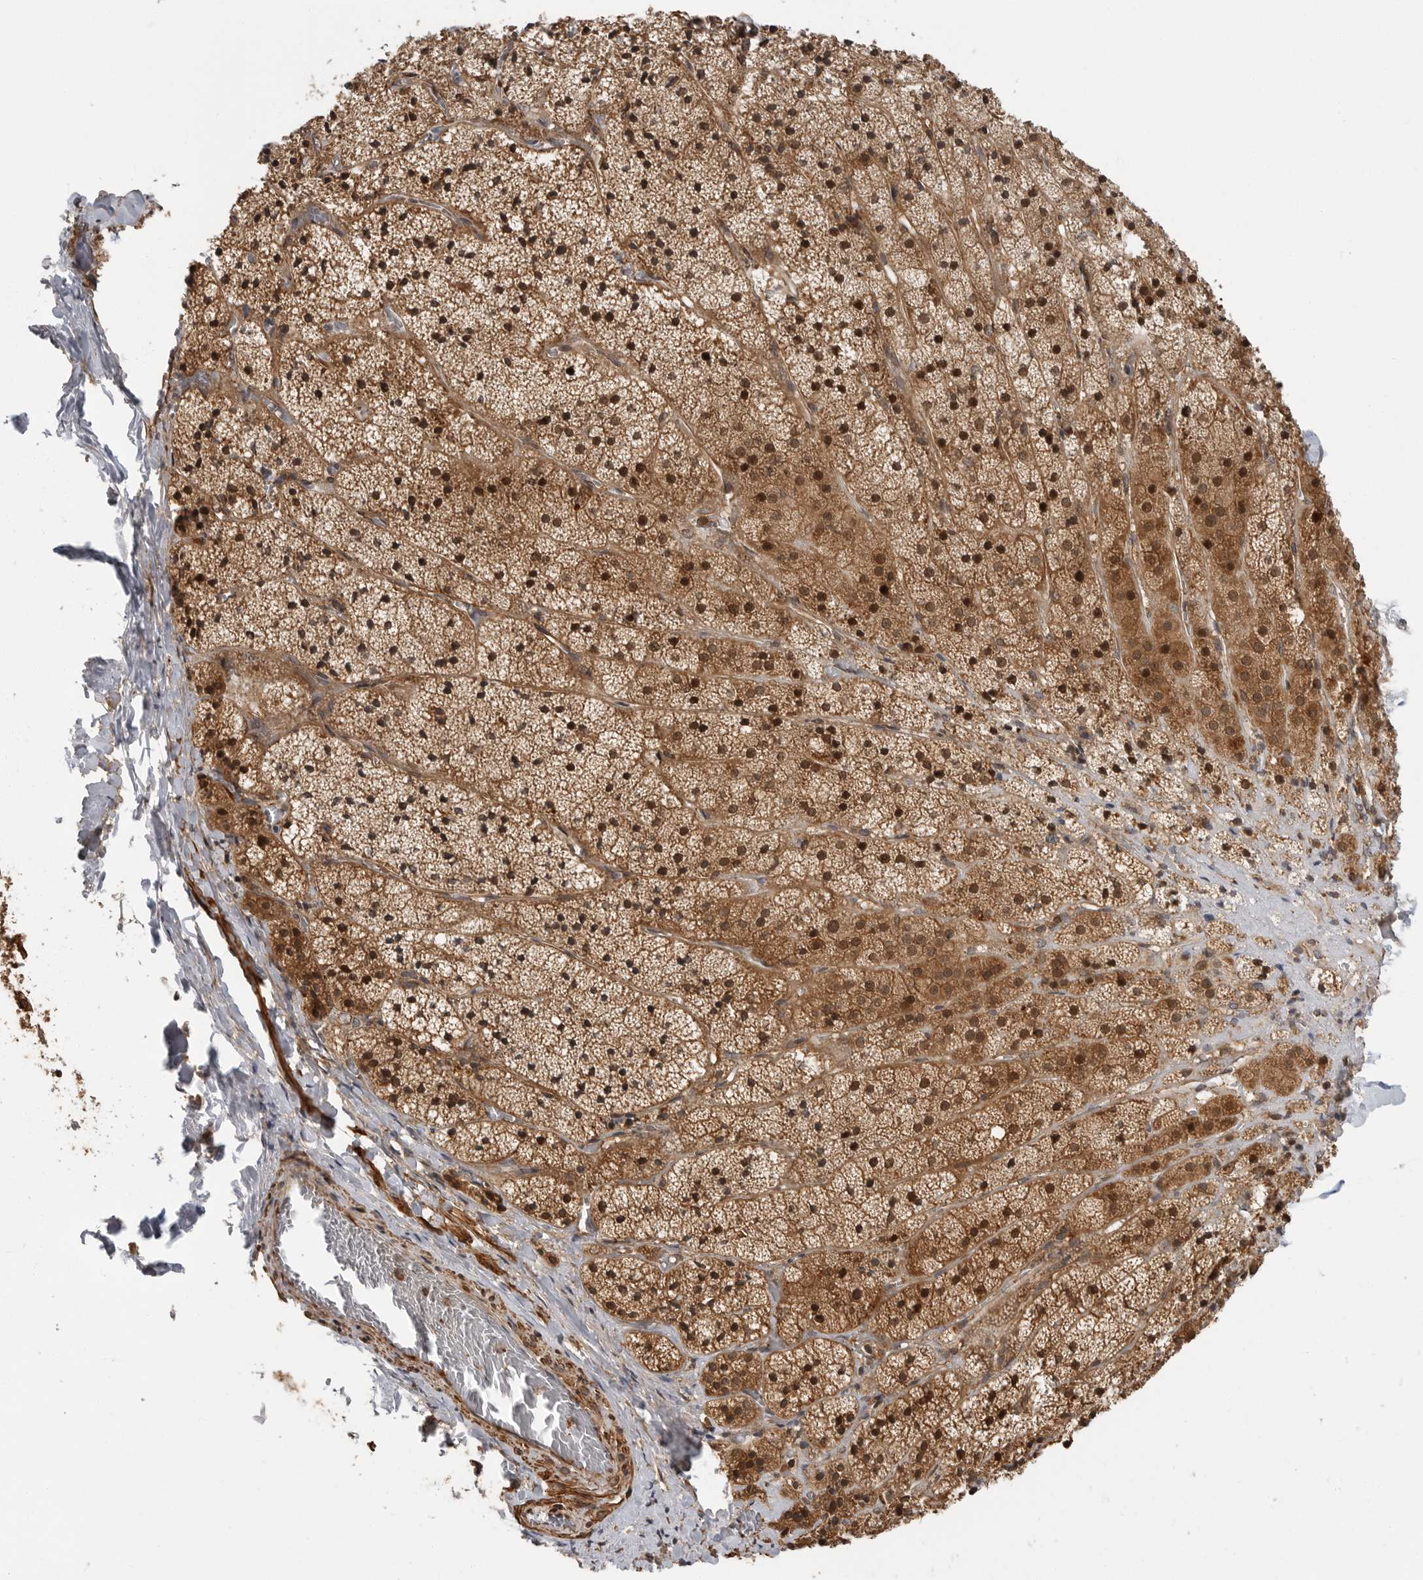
{"staining": {"intensity": "moderate", "quantity": ">75%", "location": "cytoplasmic/membranous,nuclear"}, "tissue": "adrenal gland", "cell_type": "Glandular cells", "image_type": "normal", "snomed": [{"axis": "morphology", "description": "Normal tissue, NOS"}, {"axis": "topography", "description": "Adrenal gland"}], "caption": "A brown stain shows moderate cytoplasmic/membranous,nuclear staining of a protein in glandular cells of unremarkable adrenal gland.", "gene": "ERN1", "patient": {"sex": "female", "age": 44}}